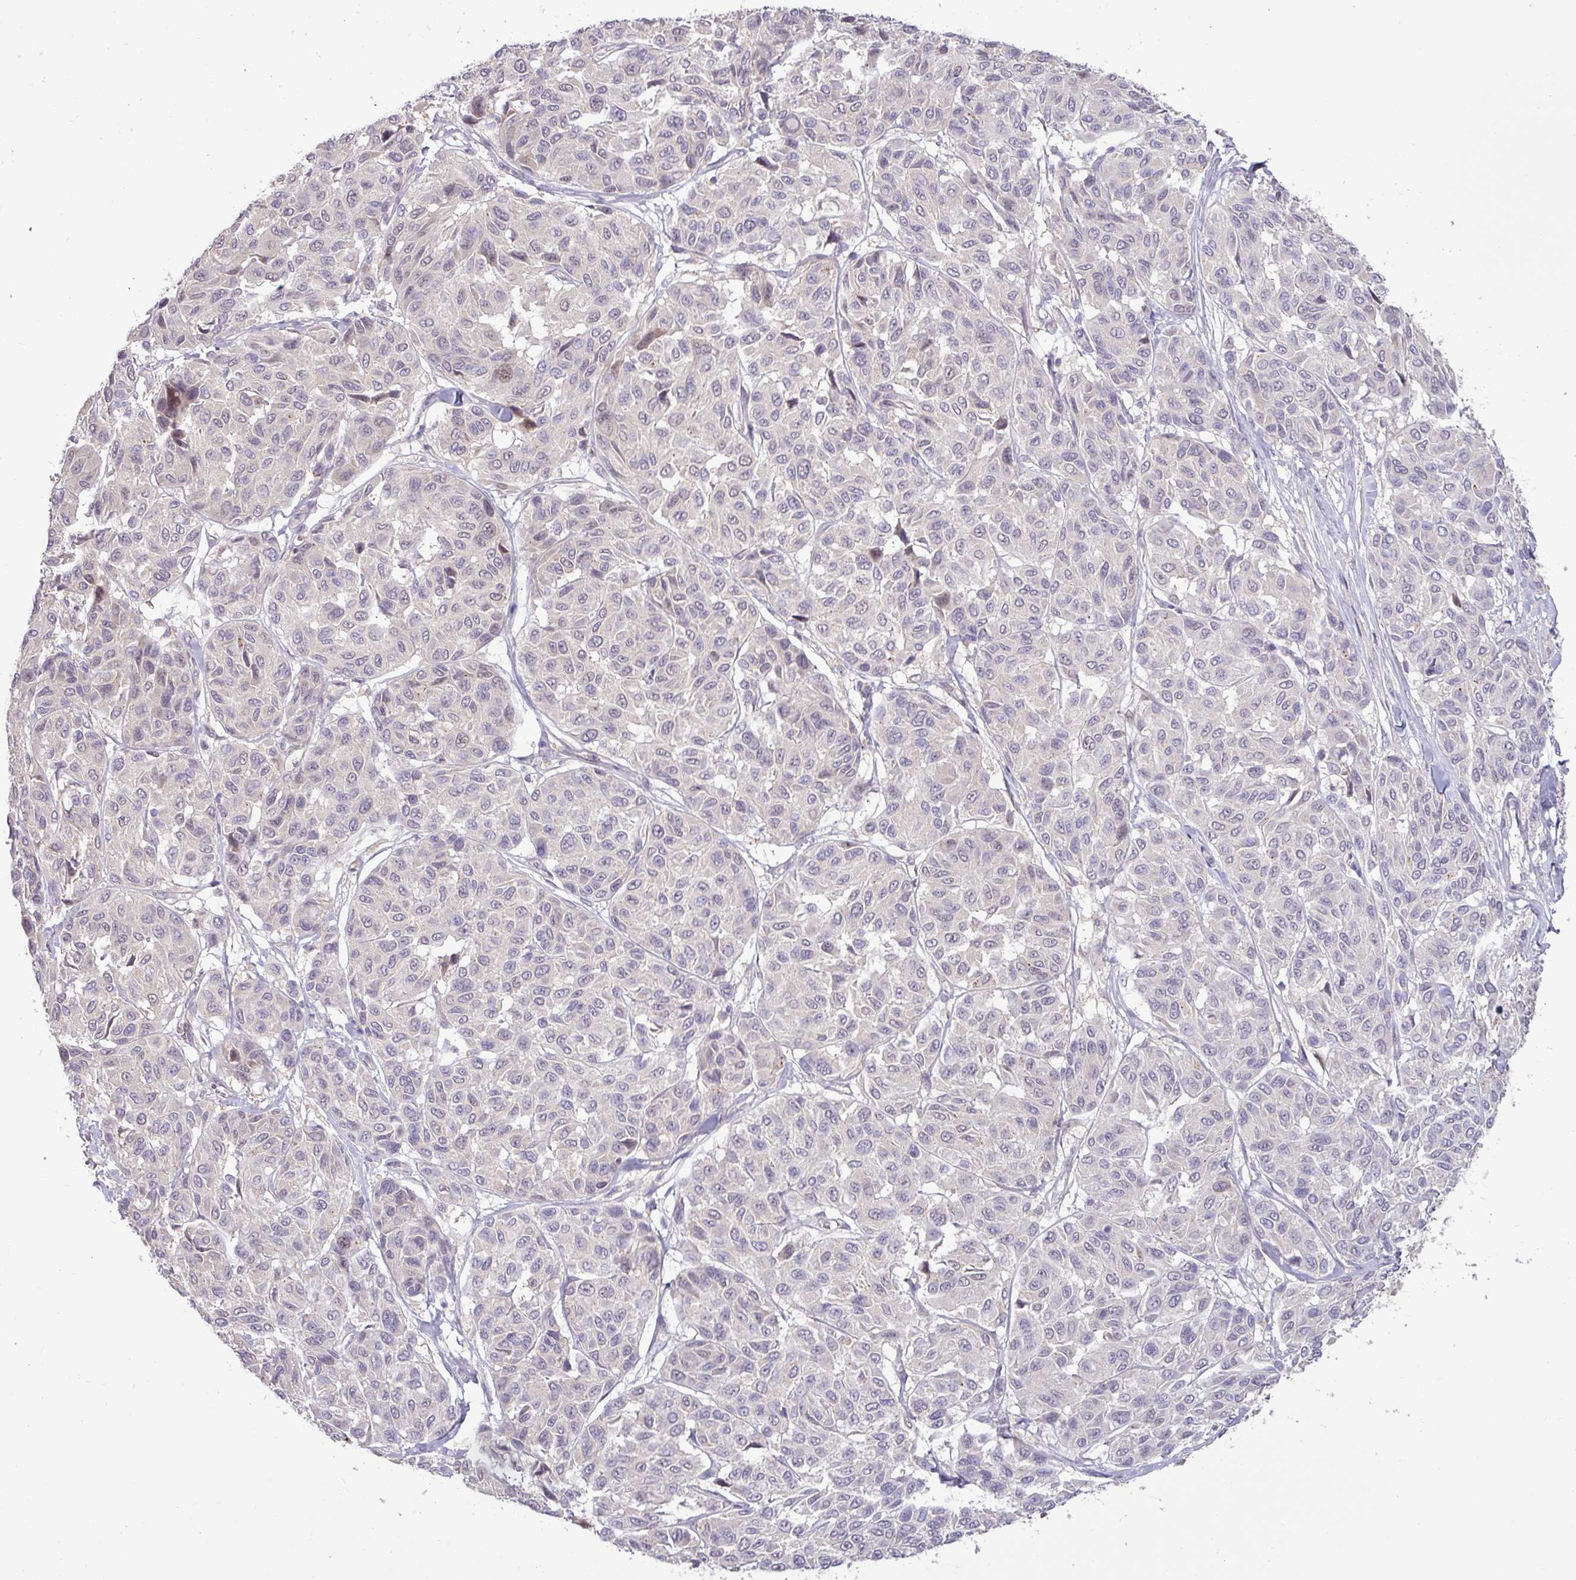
{"staining": {"intensity": "negative", "quantity": "none", "location": "none"}, "tissue": "melanoma", "cell_type": "Tumor cells", "image_type": "cancer", "snomed": [{"axis": "morphology", "description": "Malignant melanoma, NOS"}, {"axis": "topography", "description": "Skin"}], "caption": "DAB immunohistochemical staining of malignant melanoma shows no significant staining in tumor cells.", "gene": "RIPPLY1", "patient": {"sex": "female", "age": 66}}